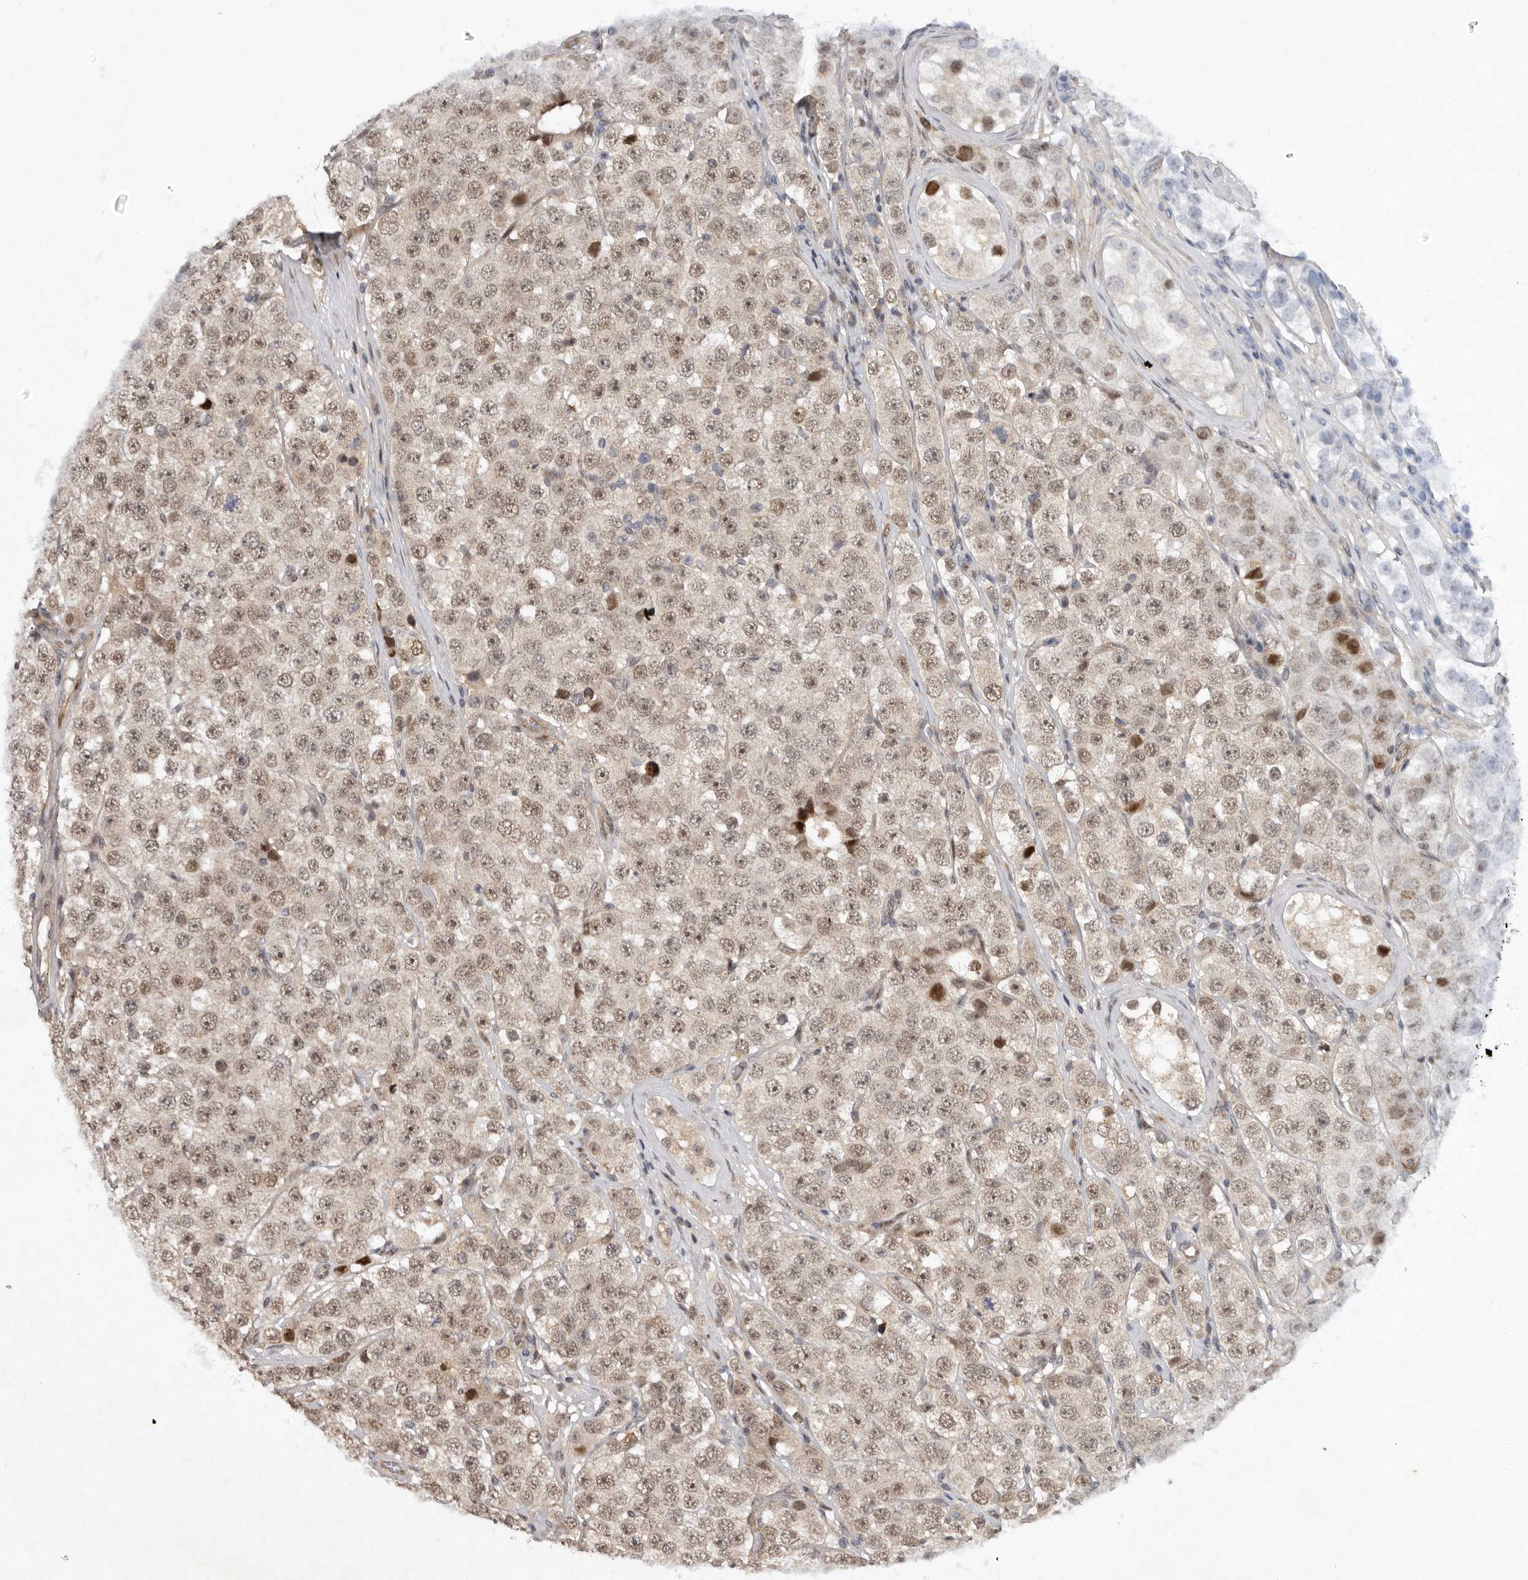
{"staining": {"intensity": "moderate", "quantity": ">75%", "location": "cytoplasmic/membranous,nuclear"}, "tissue": "testis cancer", "cell_type": "Tumor cells", "image_type": "cancer", "snomed": [{"axis": "morphology", "description": "Seminoma, NOS"}, {"axis": "topography", "description": "Testis"}], "caption": "Immunohistochemical staining of human testis cancer exhibits medium levels of moderate cytoplasmic/membranous and nuclear positivity in about >75% of tumor cells.", "gene": "ABL1", "patient": {"sex": "male", "age": 28}}